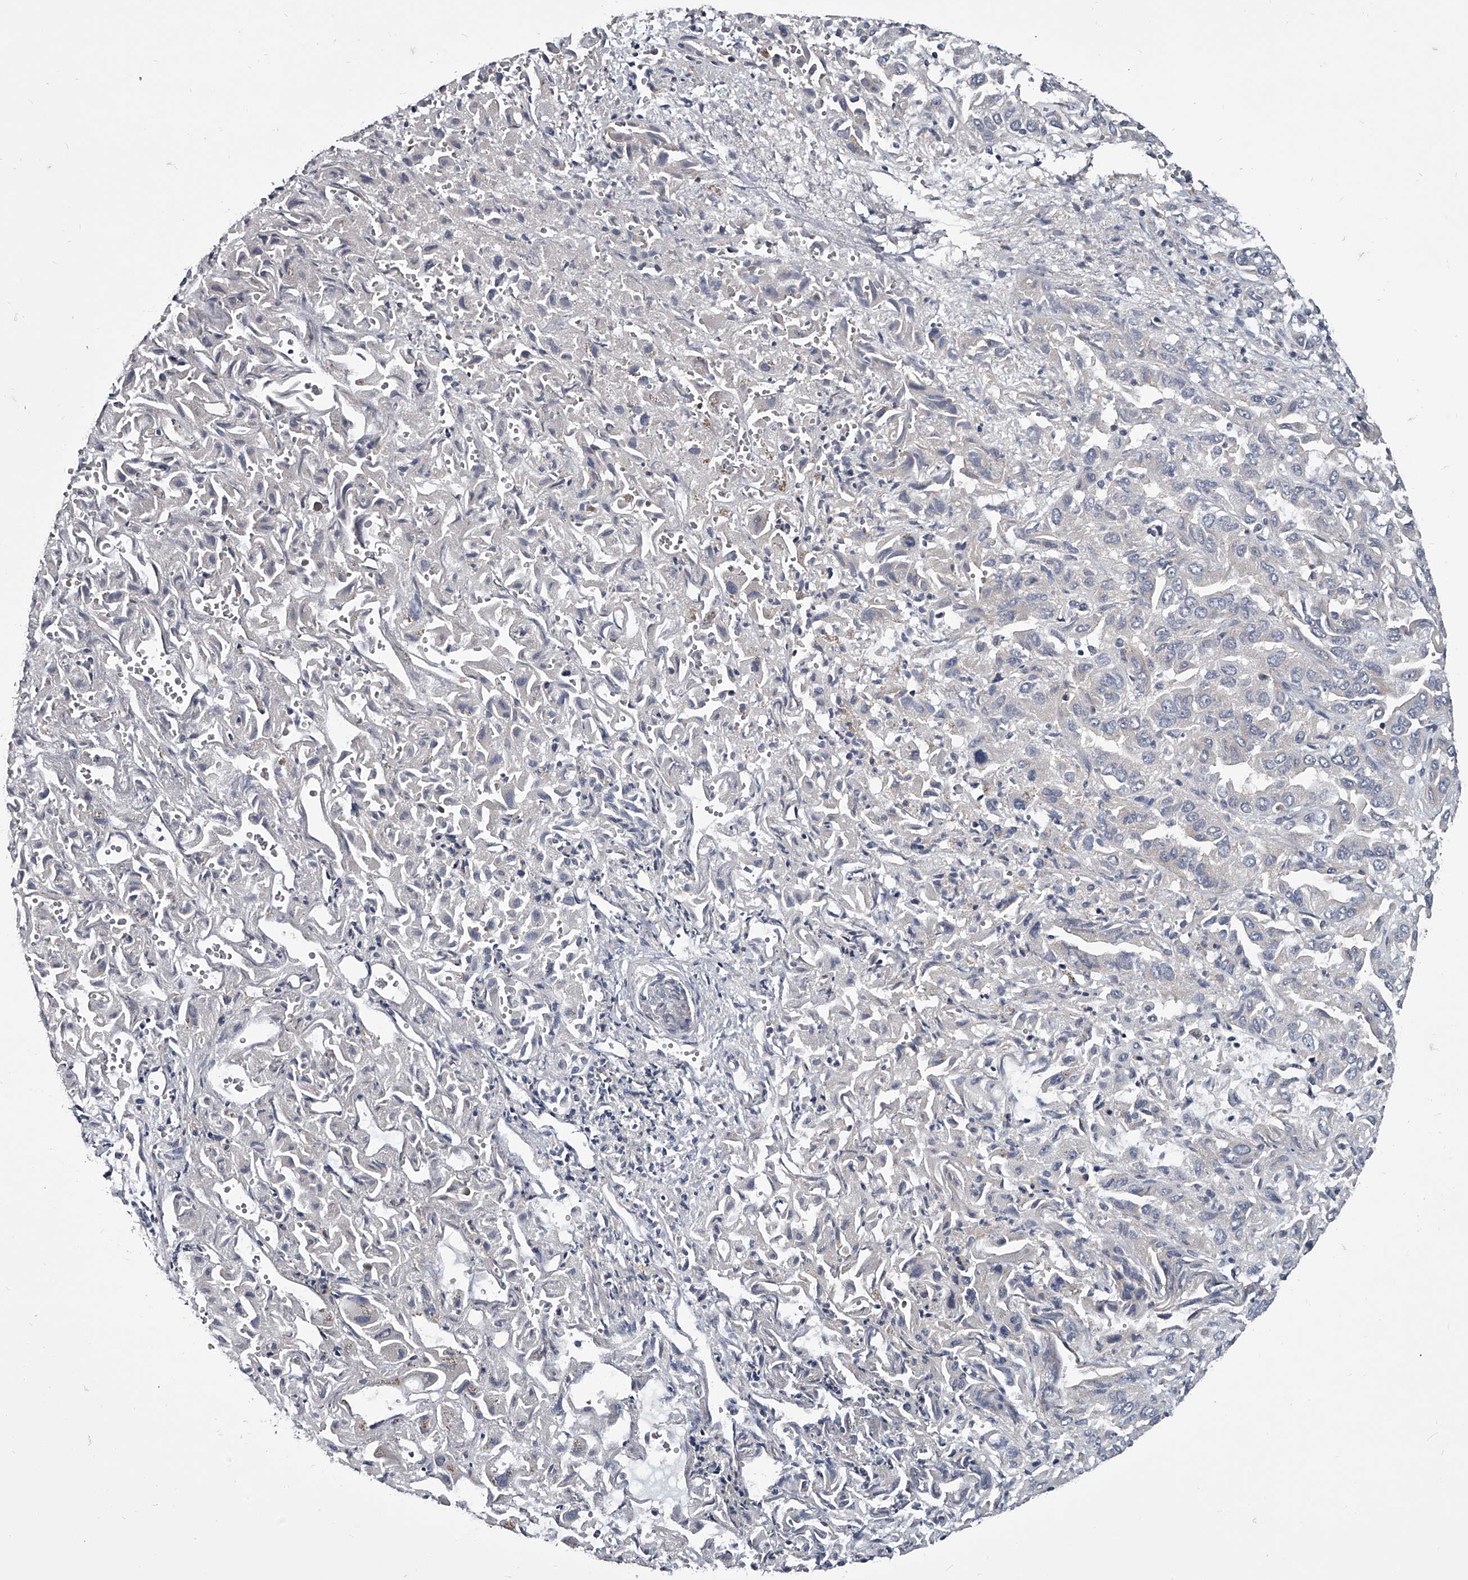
{"staining": {"intensity": "negative", "quantity": "none", "location": "none"}, "tissue": "liver cancer", "cell_type": "Tumor cells", "image_type": "cancer", "snomed": [{"axis": "morphology", "description": "Cholangiocarcinoma"}, {"axis": "topography", "description": "Liver"}], "caption": "Cholangiocarcinoma (liver) was stained to show a protein in brown. There is no significant positivity in tumor cells. (DAB (3,3'-diaminobenzidine) immunohistochemistry visualized using brightfield microscopy, high magnification).", "gene": "GAPVD1", "patient": {"sex": "female", "age": 52}}